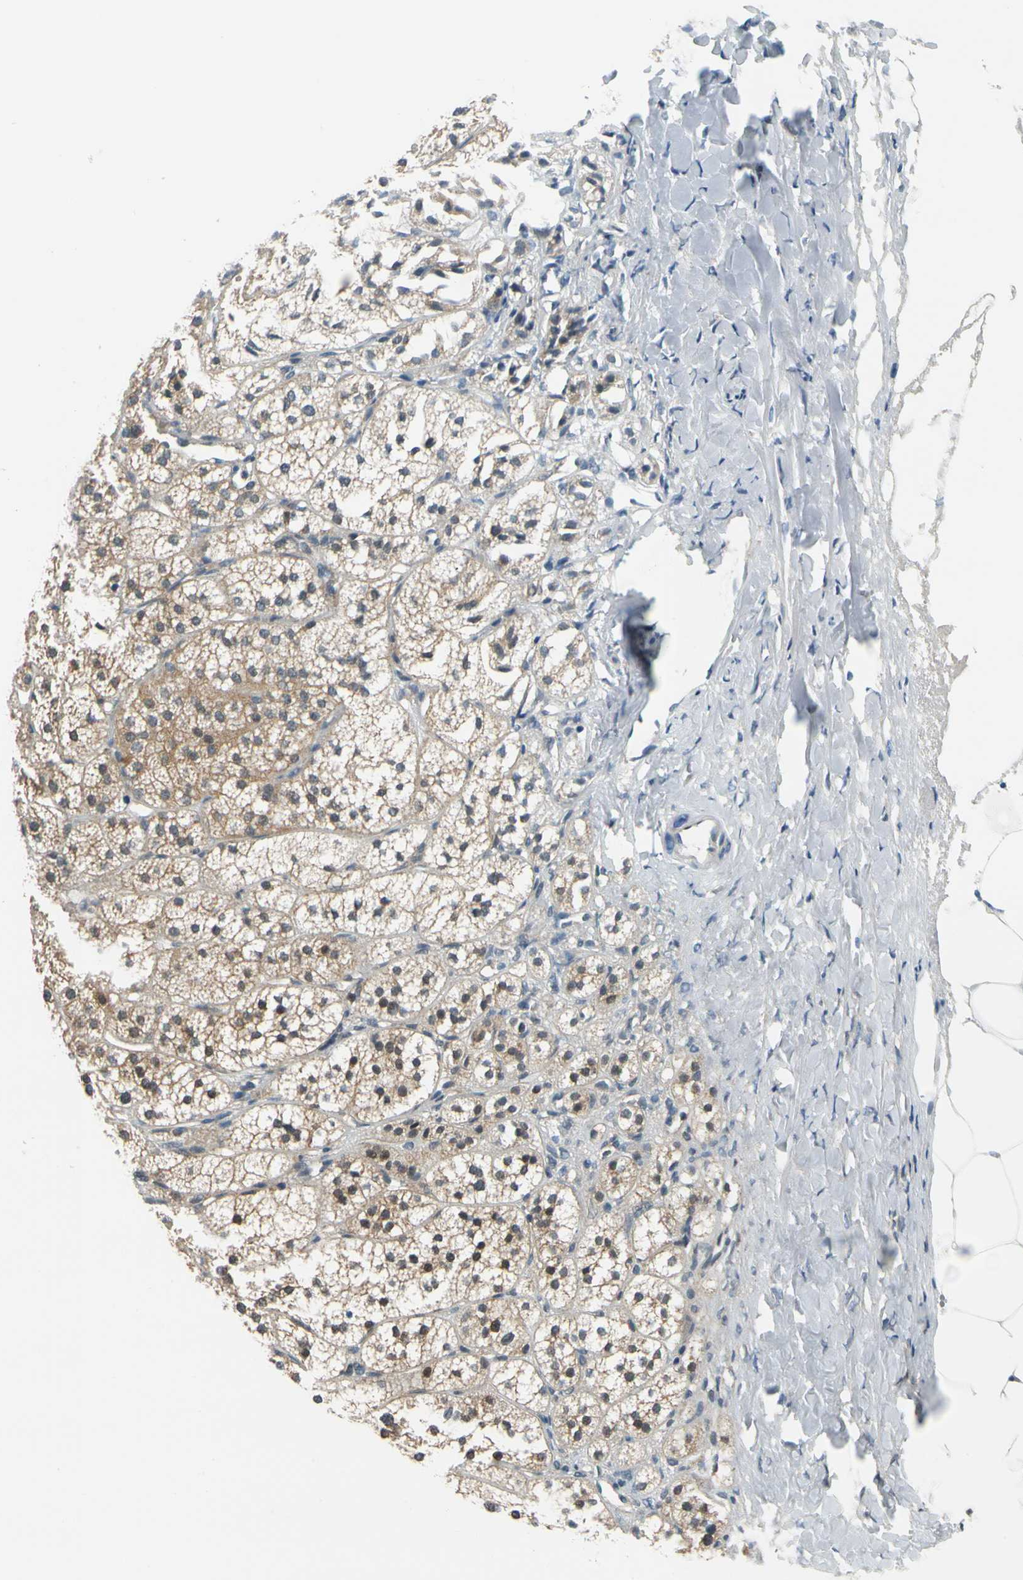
{"staining": {"intensity": "strong", "quantity": ">75%", "location": "cytoplasmic/membranous,nuclear"}, "tissue": "adrenal gland", "cell_type": "Glandular cells", "image_type": "normal", "snomed": [{"axis": "morphology", "description": "Normal tissue, NOS"}, {"axis": "topography", "description": "Adrenal gland"}], "caption": "DAB immunohistochemical staining of benign adrenal gland demonstrates strong cytoplasmic/membranous,nuclear protein staining in about >75% of glandular cells.", "gene": "MAPK9", "patient": {"sex": "female", "age": 71}}